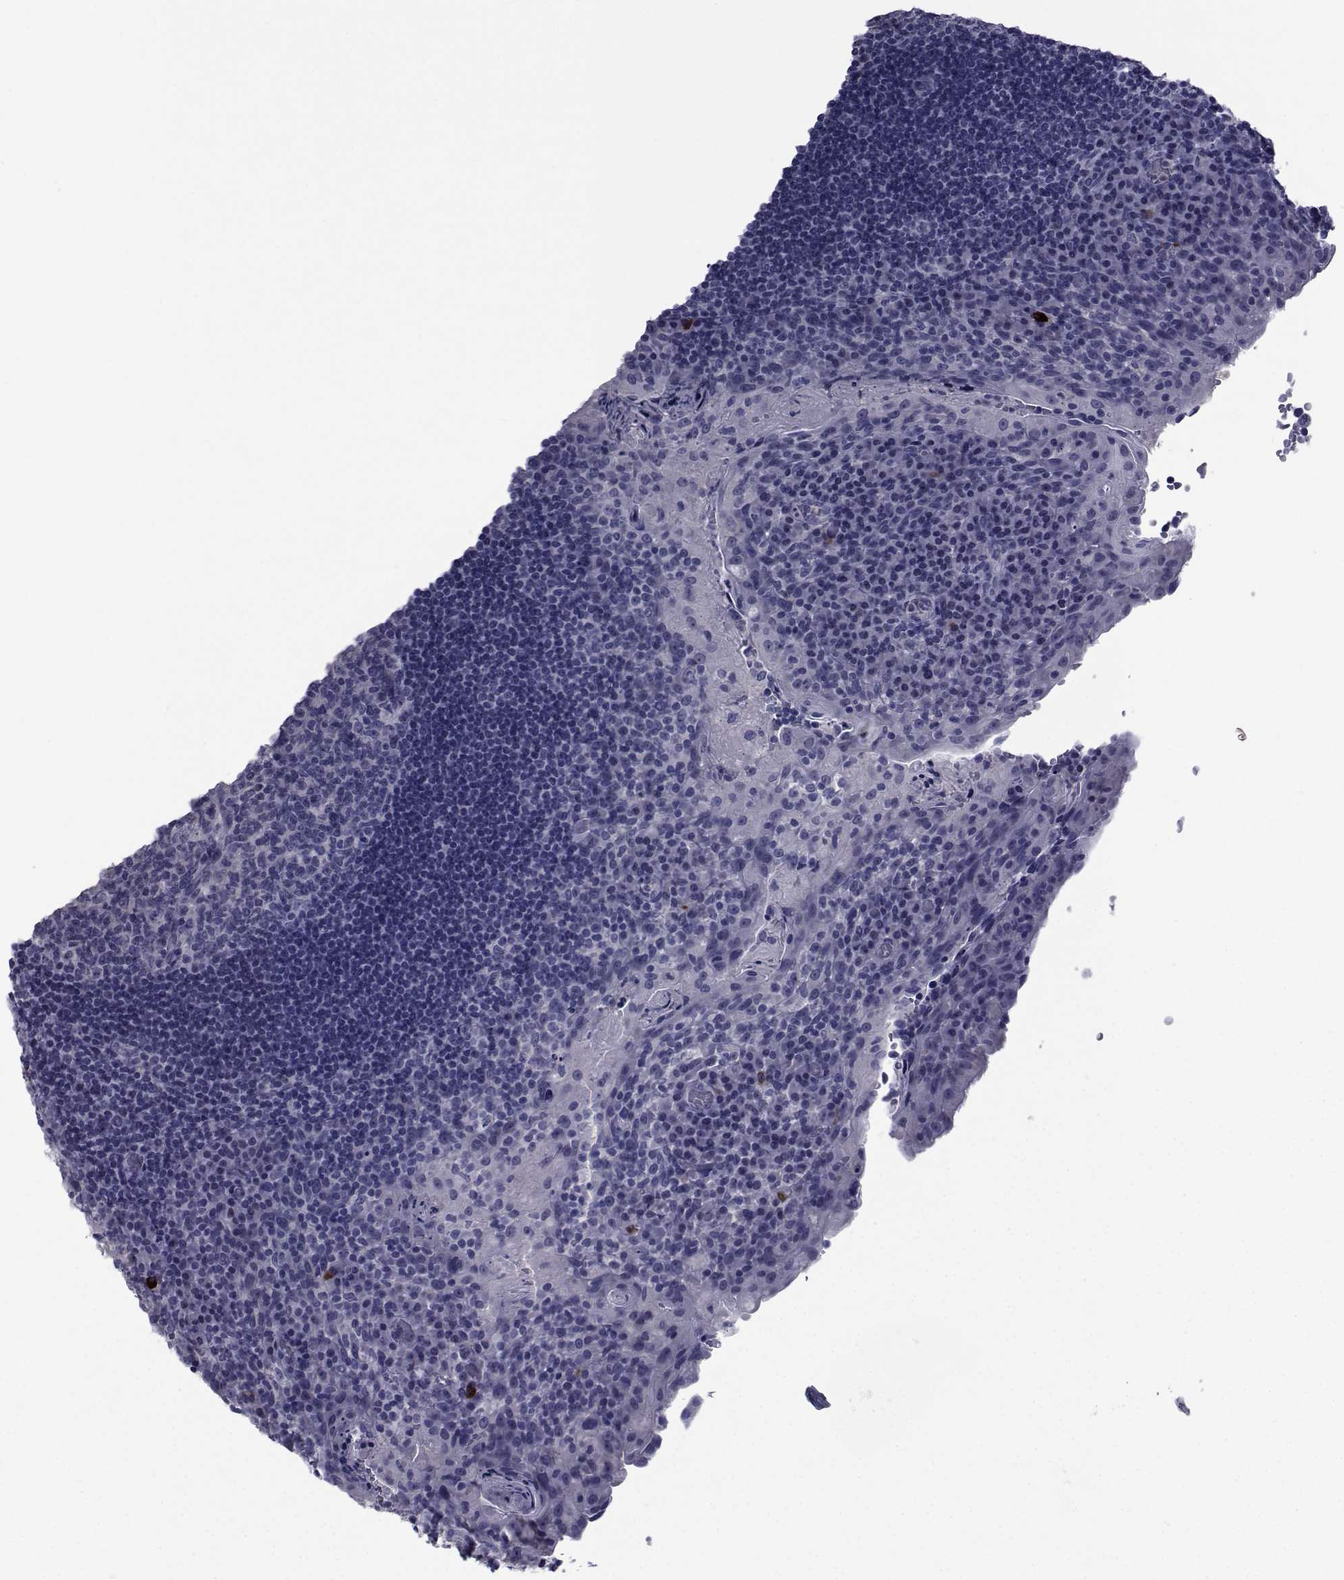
{"staining": {"intensity": "negative", "quantity": "none", "location": "none"}, "tissue": "tonsil", "cell_type": "Germinal center cells", "image_type": "normal", "snomed": [{"axis": "morphology", "description": "Normal tissue, NOS"}, {"axis": "topography", "description": "Tonsil"}], "caption": "The immunohistochemistry image has no significant staining in germinal center cells of tonsil. The staining was performed using DAB (3,3'-diaminobenzidine) to visualize the protein expression in brown, while the nuclei were stained in blue with hematoxylin (Magnification: 20x).", "gene": "SEMA5B", "patient": {"sex": "male", "age": 17}}